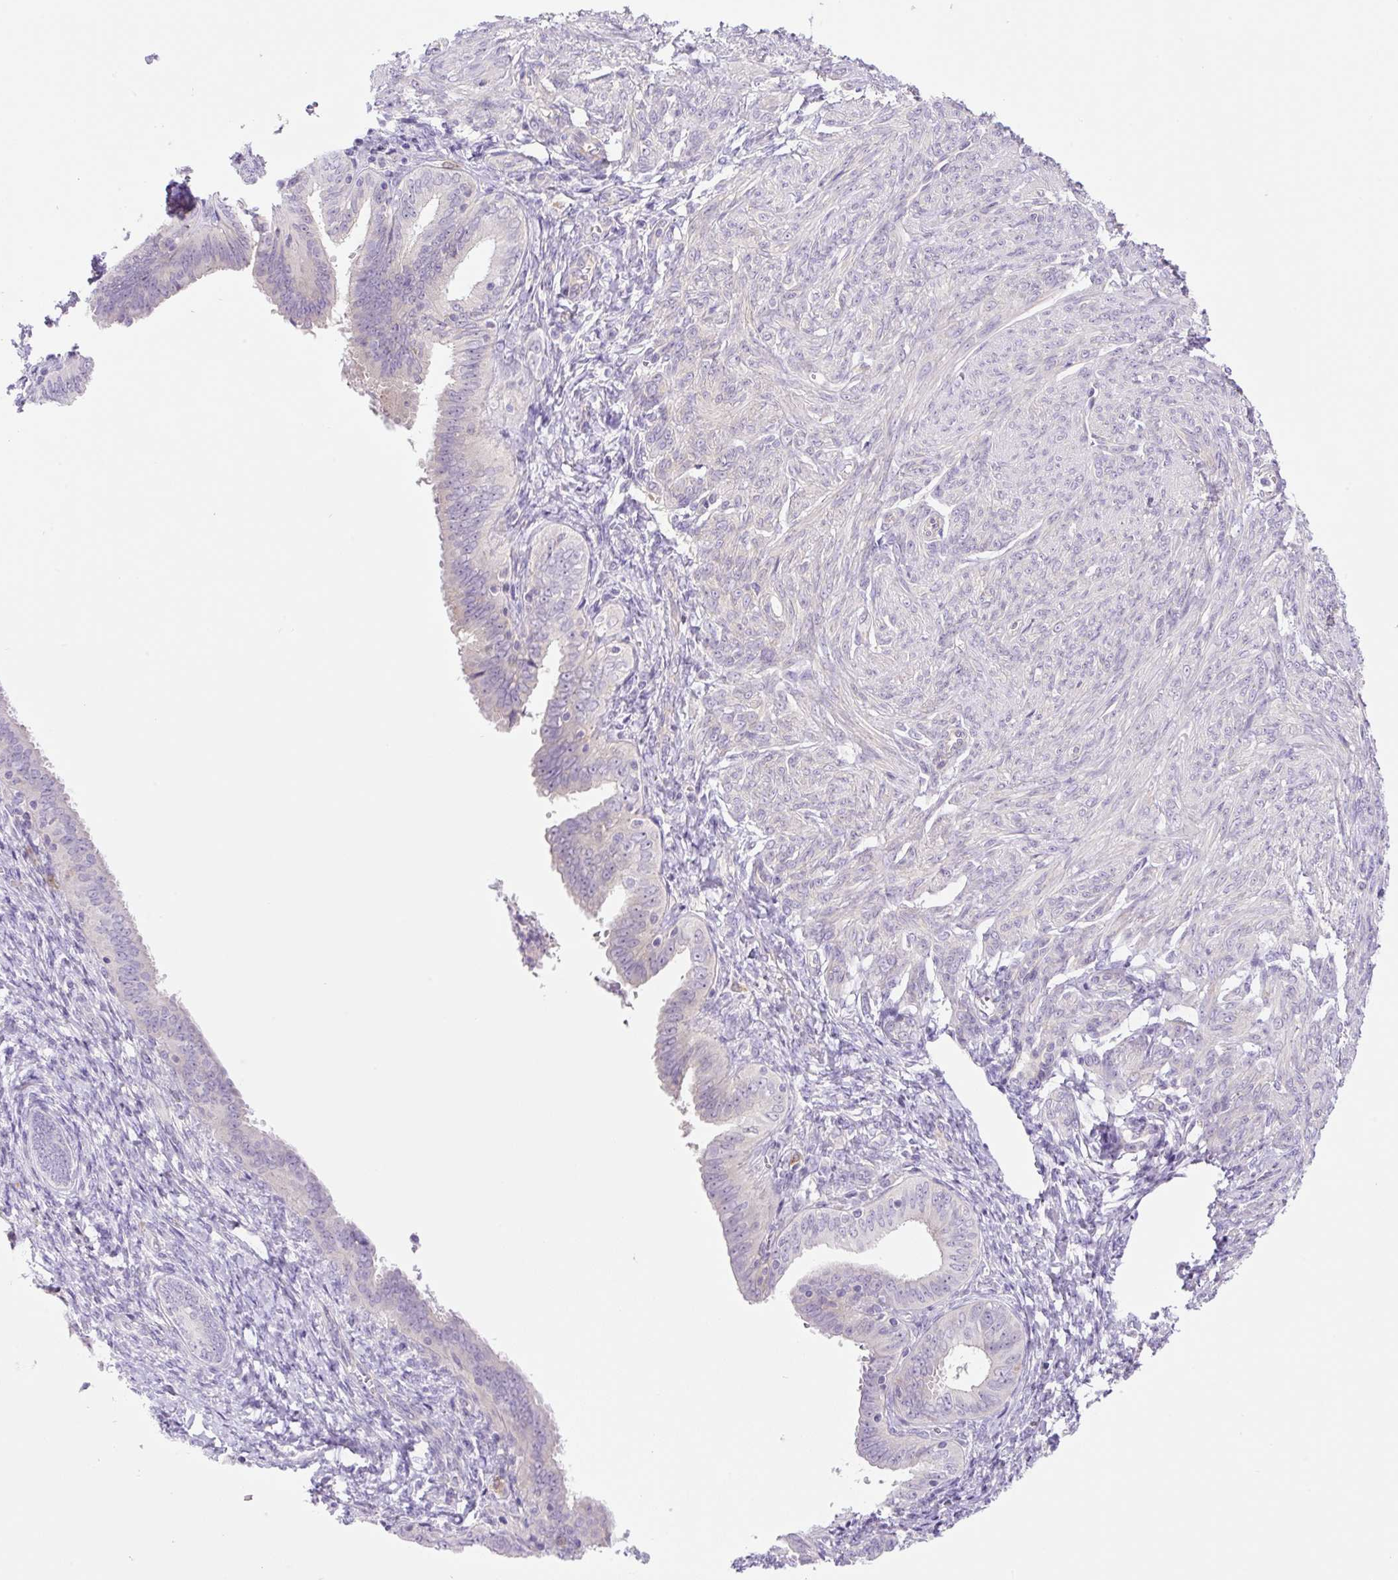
{"staining": {"intensity": "negative", "quantity": "none", "location": "none"}, "tissue": "endometrial cancer", "cell_type": "Tumor cells", "image_type": "cancer", "snomed": [{"axis": "morphology", "description": "Adenocarcinoma, NOS"}, {"axis": "topography", "description": "Endometrium"}], "caption": "This is a histopathology image of immunohistochemistry (IHC) staining of endometrial cancer, which shows no expression in tumor cells.", "gene": "CAMK2B", "patient": {"sex": "female", "age": 87}}